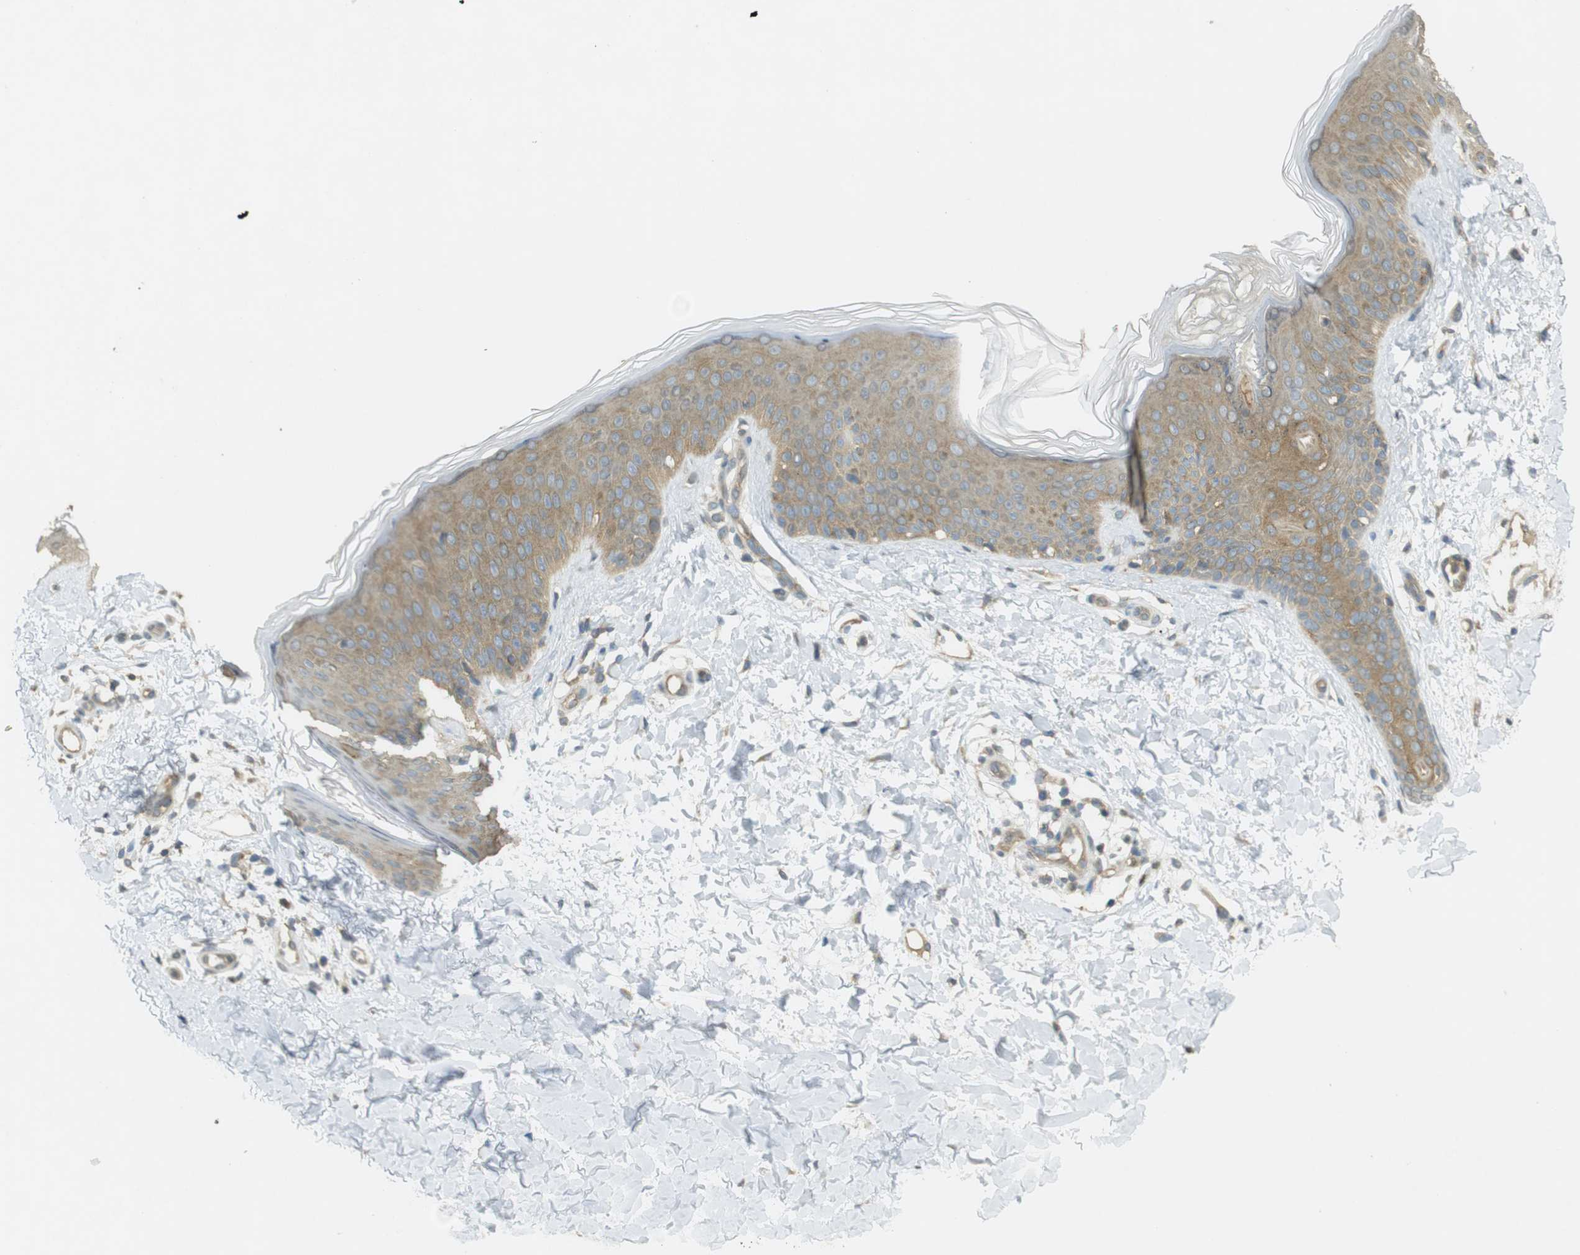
{"staining": {"intensity": "negative", "quantity": "none", "location": "none"}, "tissue": "skin", "cell_type": "Fibroblasts", "image_type": "normal", "snomed": [{"axis": "morphology", "description": "Normal tissue, NOS"}, {"axis": "topography", "description": "Skin"}], "caption": "The IHC micrograph has no significant expression in fibroblasts of skin. Nuclei are stained in blue.", "gene": "KIF5B", "patient": {"sex": "male", "age": 16}}